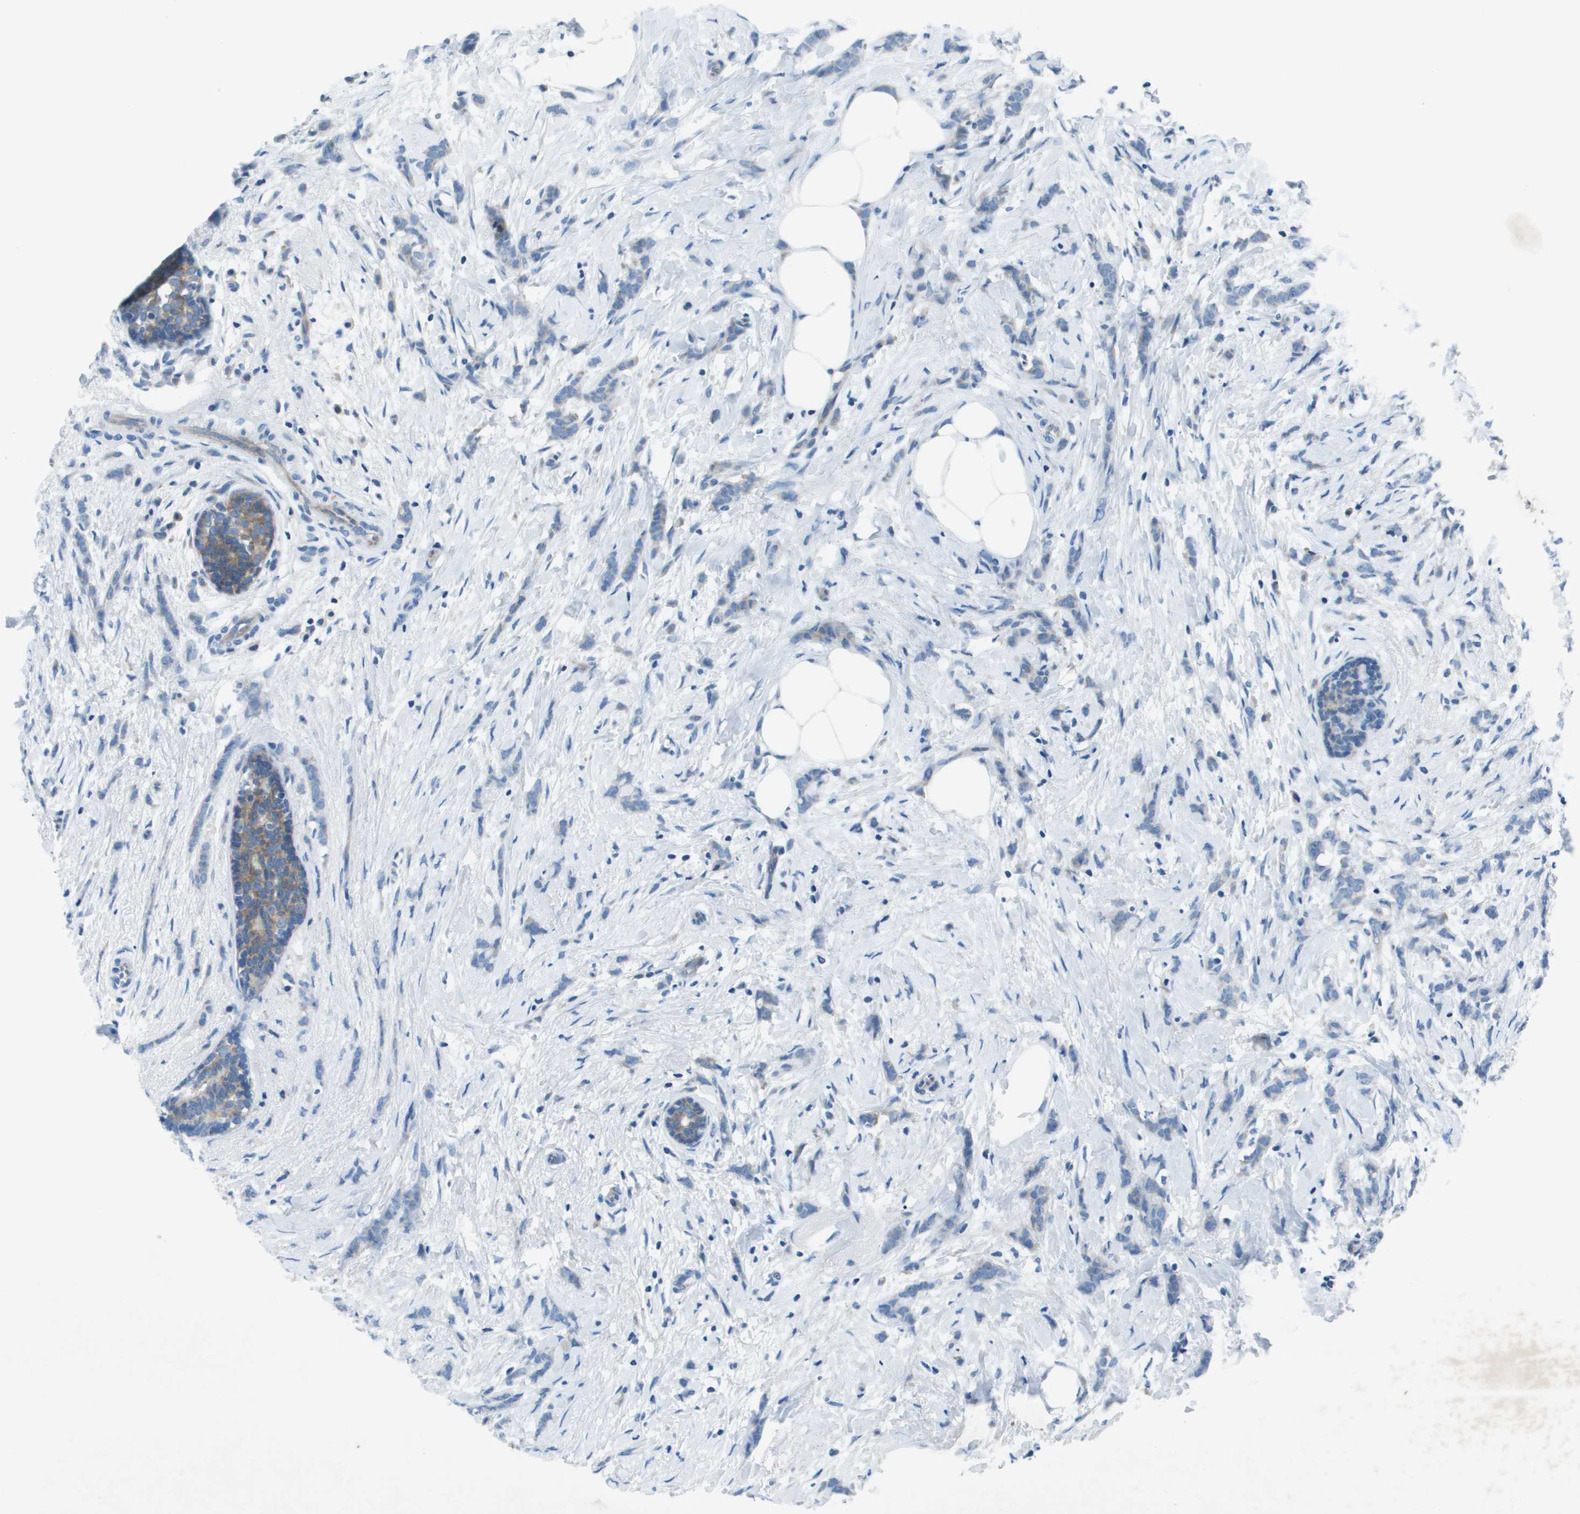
{"staining": {"intensity": "weak", "quantity": "25%-75%", "location": "cytoplasmic/membranous"}, "tissue": "breast cancer", "cell_type": "Tumor cells", "image_type": "cancer", "snomed": [{"axis": "morphology", "description": "Lobular carcinoma, in situ"}, {"axis": "morphology", "description": "Lobular carcinoma"}, {"axis": "topography", "description": "Breast"}], "caption": "Human breast cancer stained for a protein (brown) demonstrates weak cytoplasmic/membranous positive expression in approximately 25%-75% of tumor cells.", "gene": "STIP1", "patient": {"sex": "female", "age": 41}}